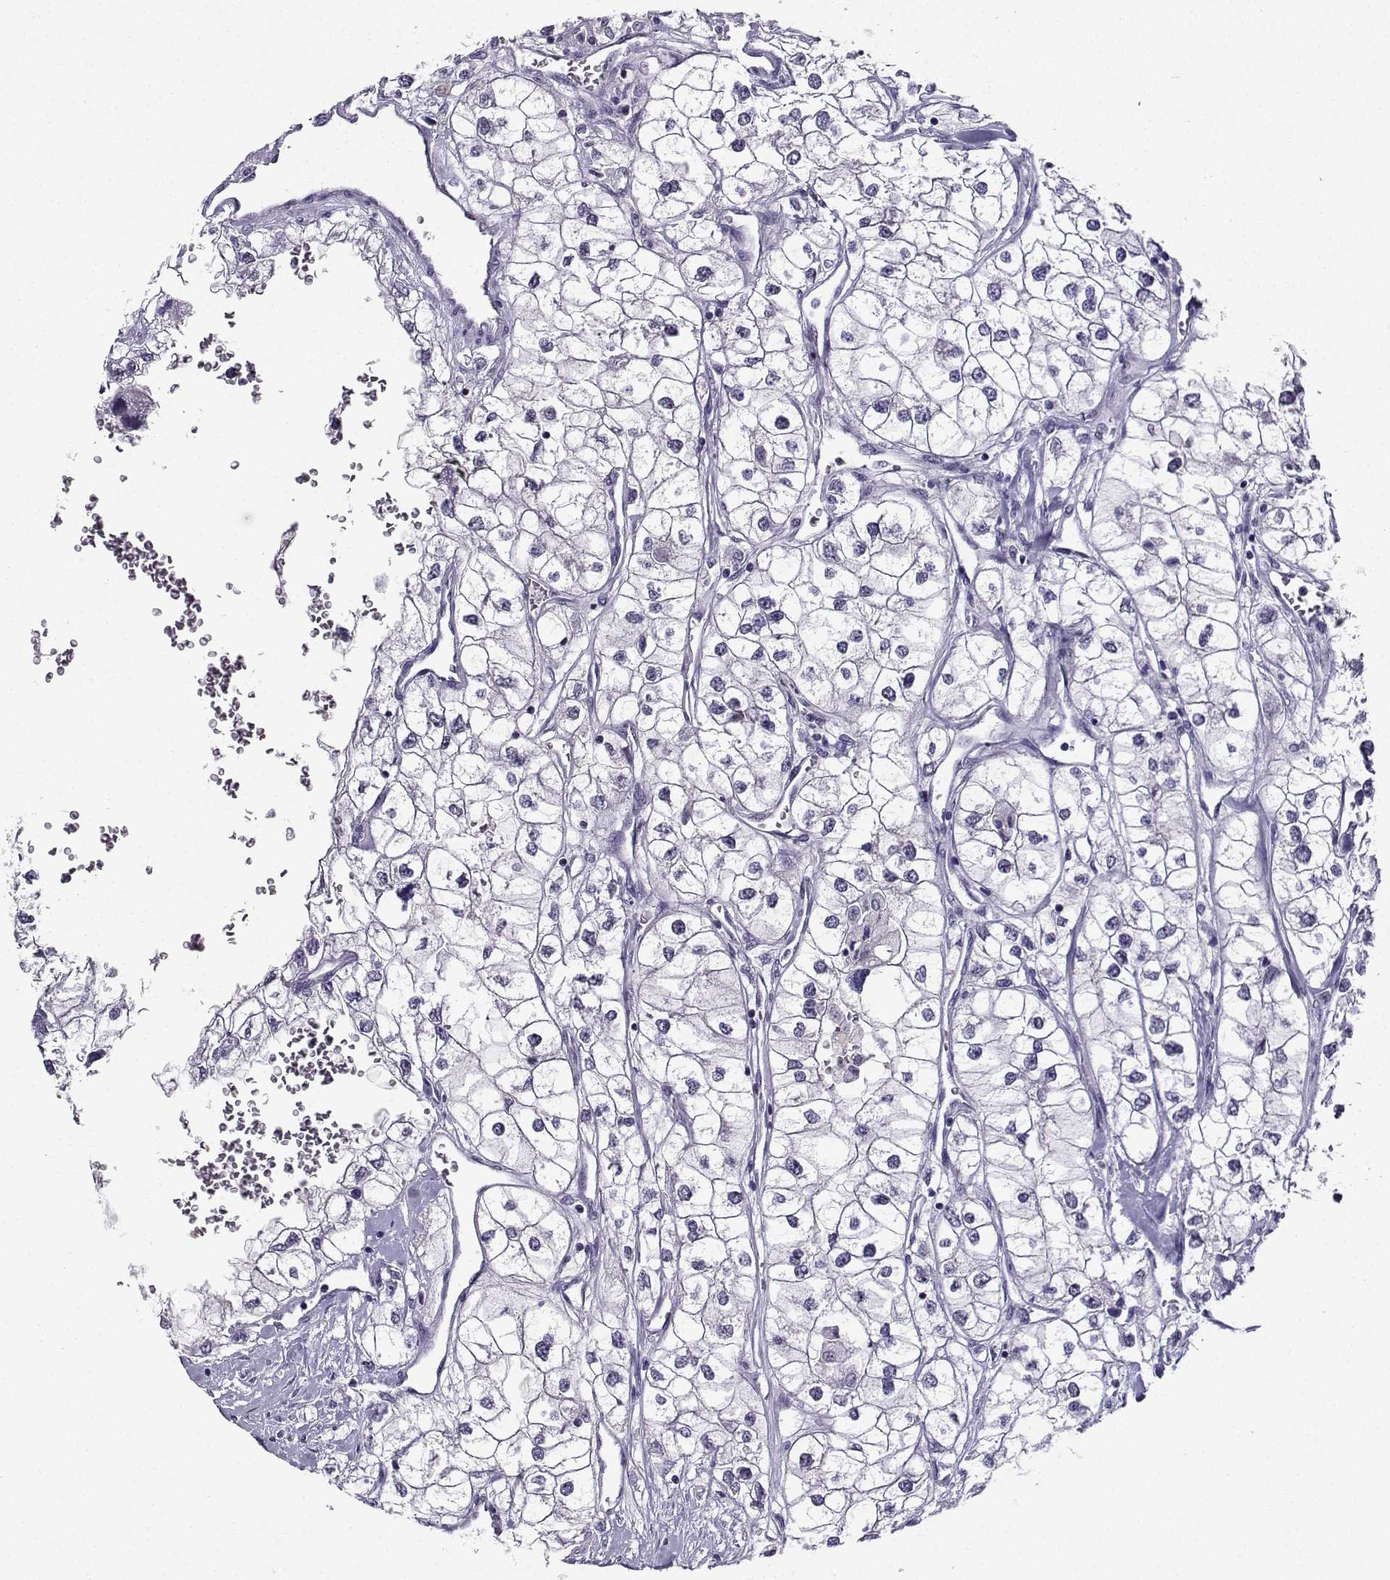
{"staining": {"intensity": "negative", "quantity": "none", "location": "none"}, "tissue": "renal cancer", "cell_type": "Tumor cells", "image_type": "cancer", "snomed": [{"axis": "morphology", "description": "Adenocarcinoma, NOS"}, {"axis": "topography", "description": "Kidney"}], "caption": "DAB immunohistochemical staining of renal cancer (adenocarcinoma) displays no significant expression in tumor cells. (Immunohistochemistry, brightfield microscopy, high magnification).", "gene": "LRFN2", "patient": {"sex": "male", "age": 59}}